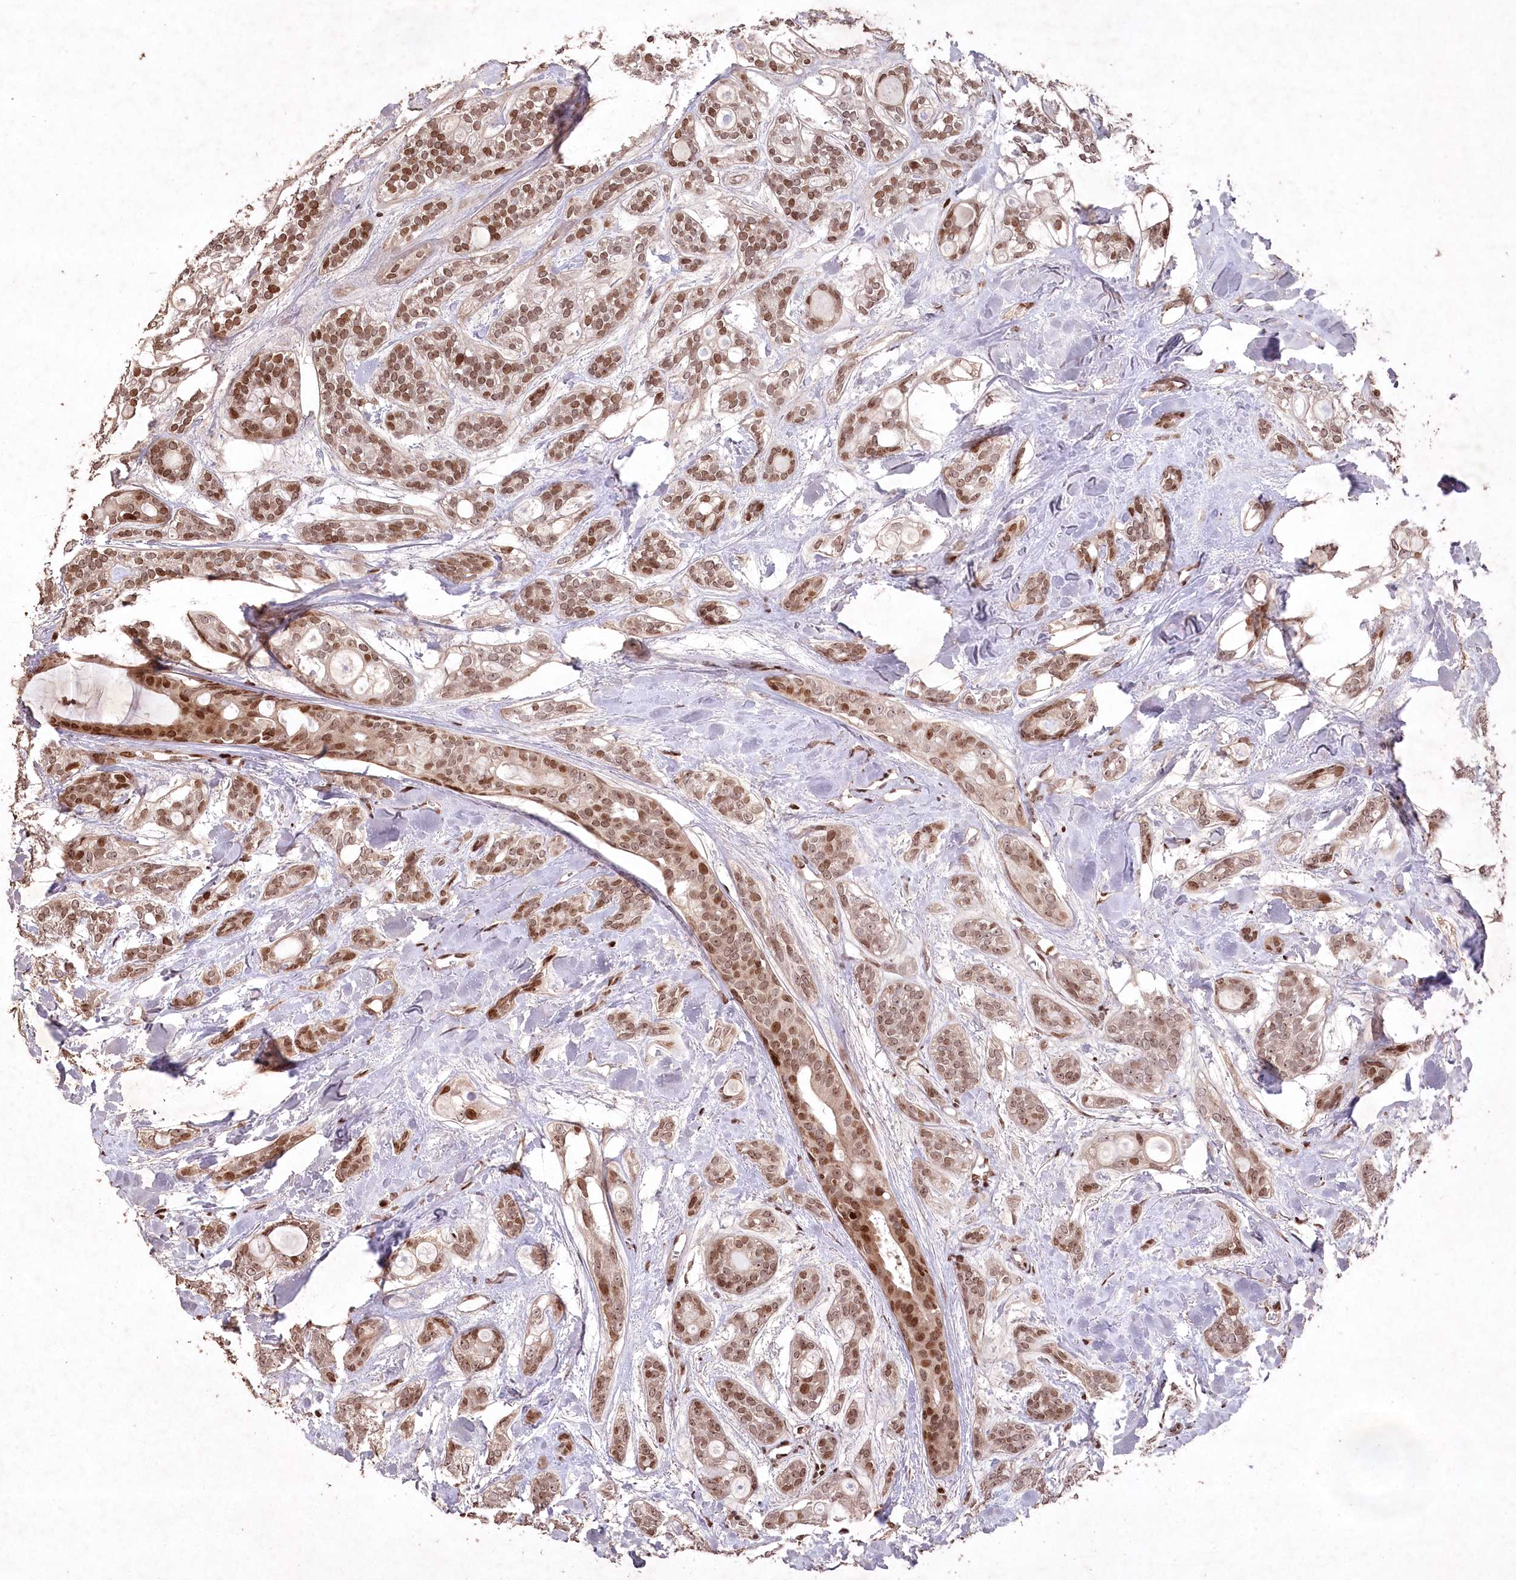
{"staining": {"intensity": "moderate", "quantity": ">75%", "location": "nuclear"}, "tissue": "head and neck cancer", "cell_type": "Tumor cells", "image_type": "cancer", "snomed": [{"axis": "morphology", "description": "Adenocarcinoma, NOS"}, {"axis": "topography", "description": "Head-Neck"}], "caption": "This is an image of IHC staining of head and neck cancer (adenocarcinoma), which shows moderate positivity in the nuclear of tumor cells.", "gene": "CCSER2", "patient": {"sex": "male", "age": 66}}